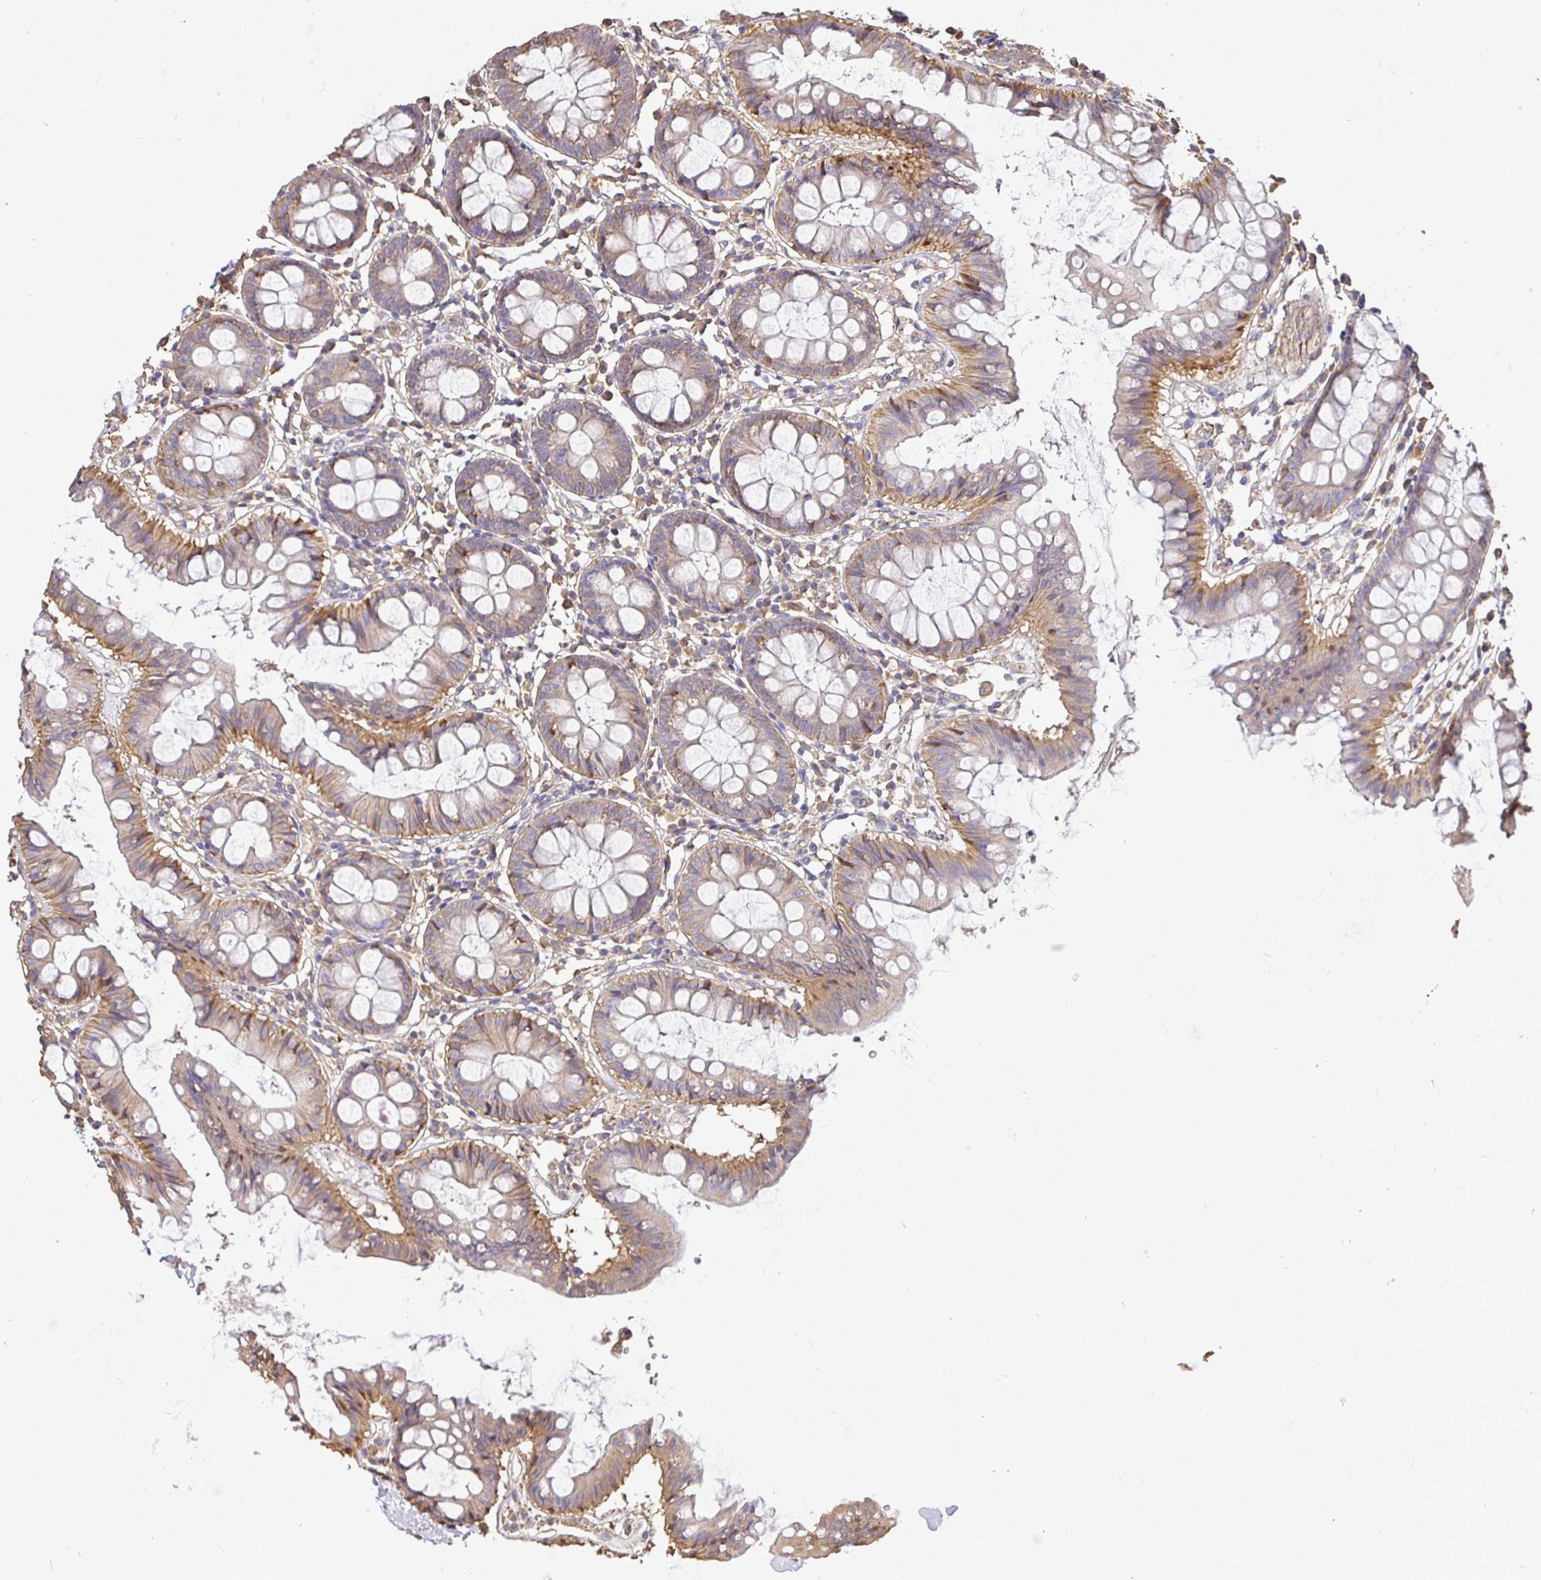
{"staining": {"intensity": "weak", "quantity": "25%-75%", "location": "cytoplasmic/membranous"}, "tissue": "colon", "cell_type": "Endothelial cells", "image_type": "normal", "snomed": [{"axis": "morphology", "description": "Normal tissue, NOS"}, {"axis": "topography", "description": "Colon"}], "caption": "Endothelial cells display low levels of weak cytoplasmic/membranous expression in approximately 25%-75% of cells in normal colon.", "gene": "MAPK8IP3", "patient": {"sex": "female", "age": 84}}